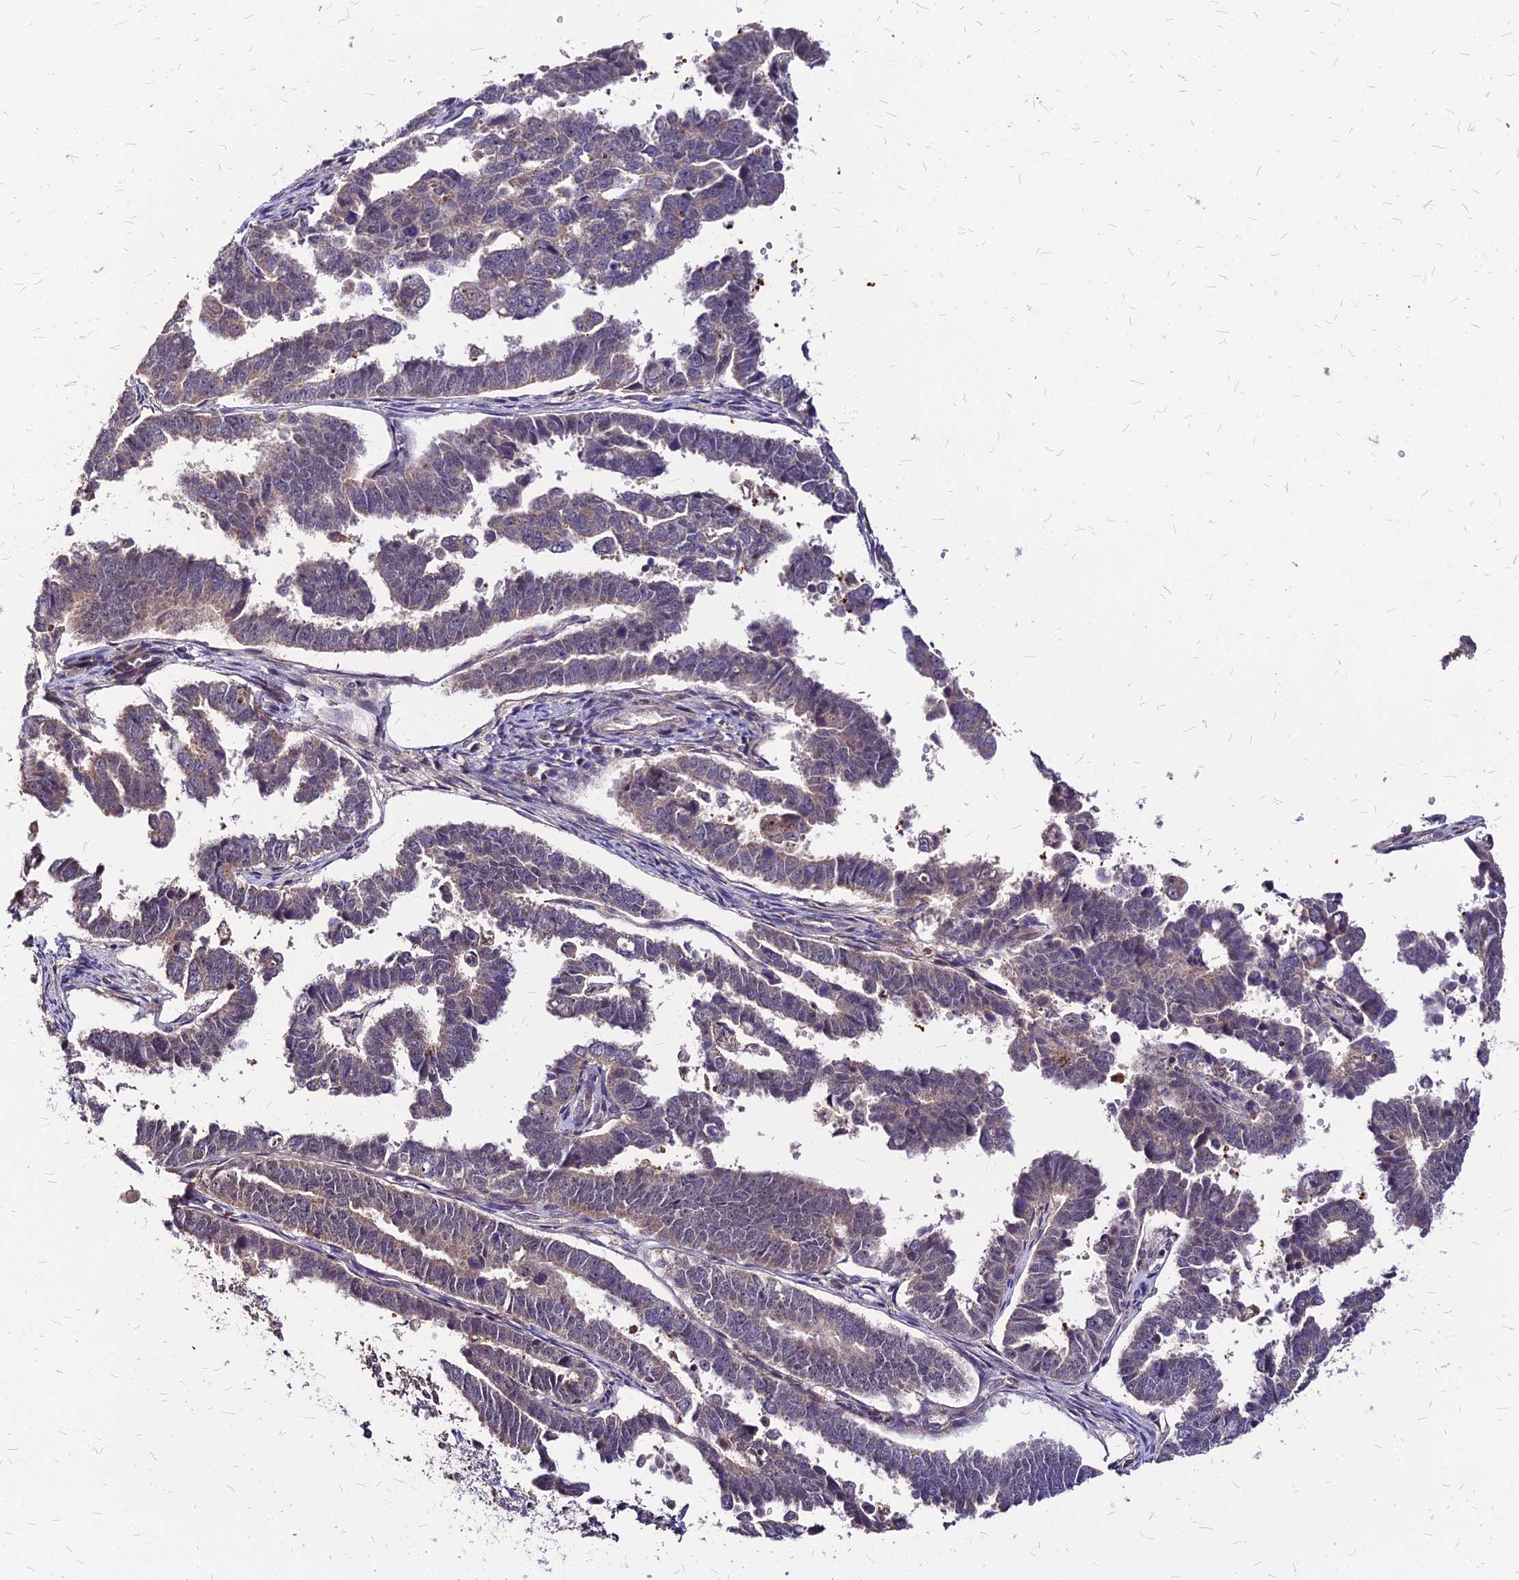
{"staining": {"intensity": "weak", "quantity": "25%-75%", "location": "cytoplasmic/membranous"}, "tissue": "endometrial cancer", "cell_type": "Tumor cells", "image_type": "cancer", "snomed": [{"axis": "morphology", "description": "Adenocarcinoma, NOS"}, {"axis": "topography", "description": "Endometrium"}], "caption": "Immunohistochemical staining of human endometrial cancer reveals weak cytoplasmic/membranous protein expression in approximately 25%-75% of tumor cells.", "gene": "APBA3", "patient": {"sex": "female", "age": 75}}